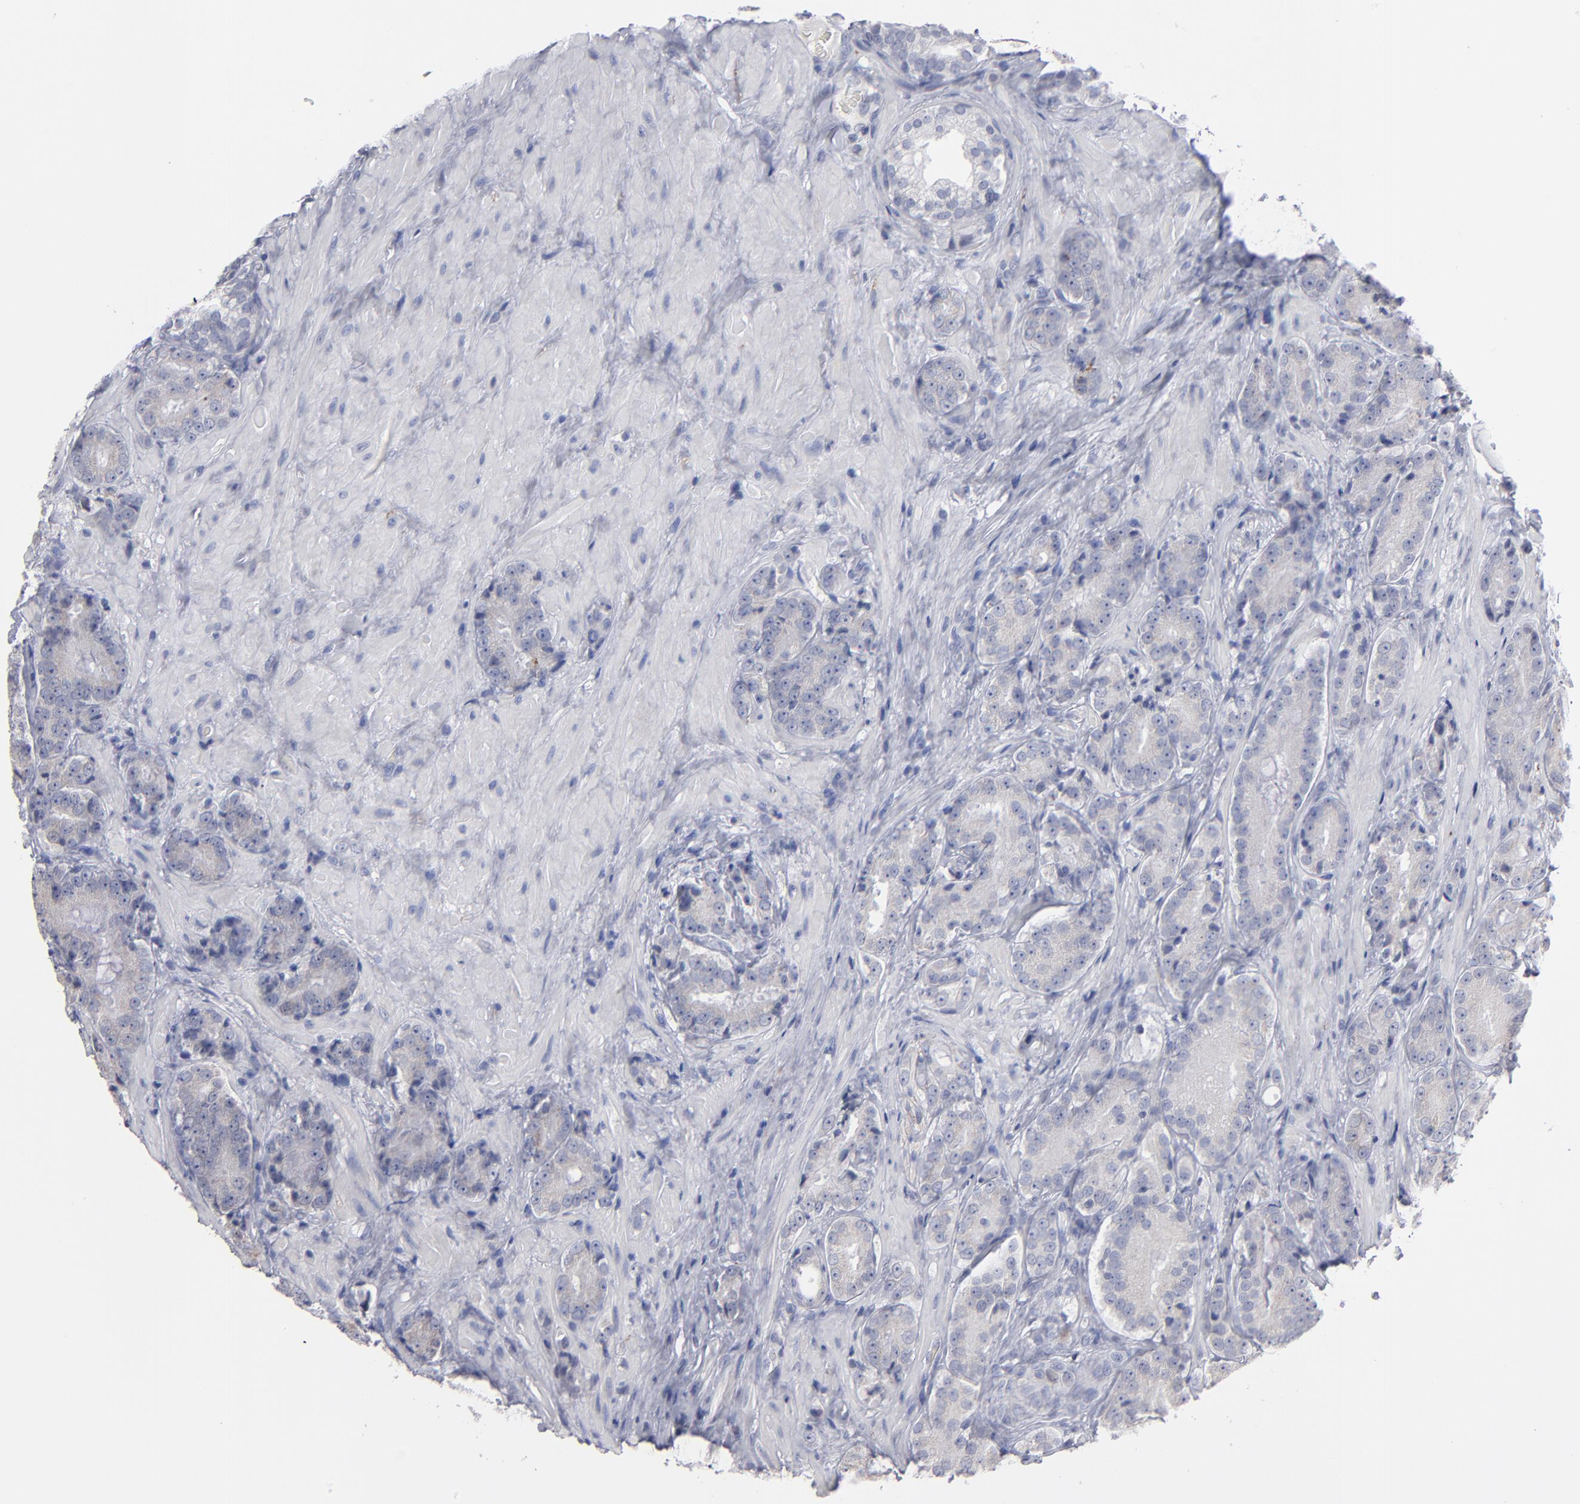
{"staining": {"intensity": "negative", "quantity": "none", "location": "none"}, "tissue": "prostate cancer", "cell_type": "Tumor cells", "image_type": "cancer", "snomed": [{"axis": "morphology", "description": "Adenocarcinoma, High grade"}, {"axis": "topography", "description": "Prostate"}], "caption": "Immunohistochemistry (IHC) photomicrograph of neoplastic tissue: human prostate cancer (adenocarcinoma (high-grade)) stained with DAB (3,3'-diaminobenzidine) displays no significant protein staining in tumor cells.", "gene": "RPH3A", "patient": {"sex": "male", "age": 70}}